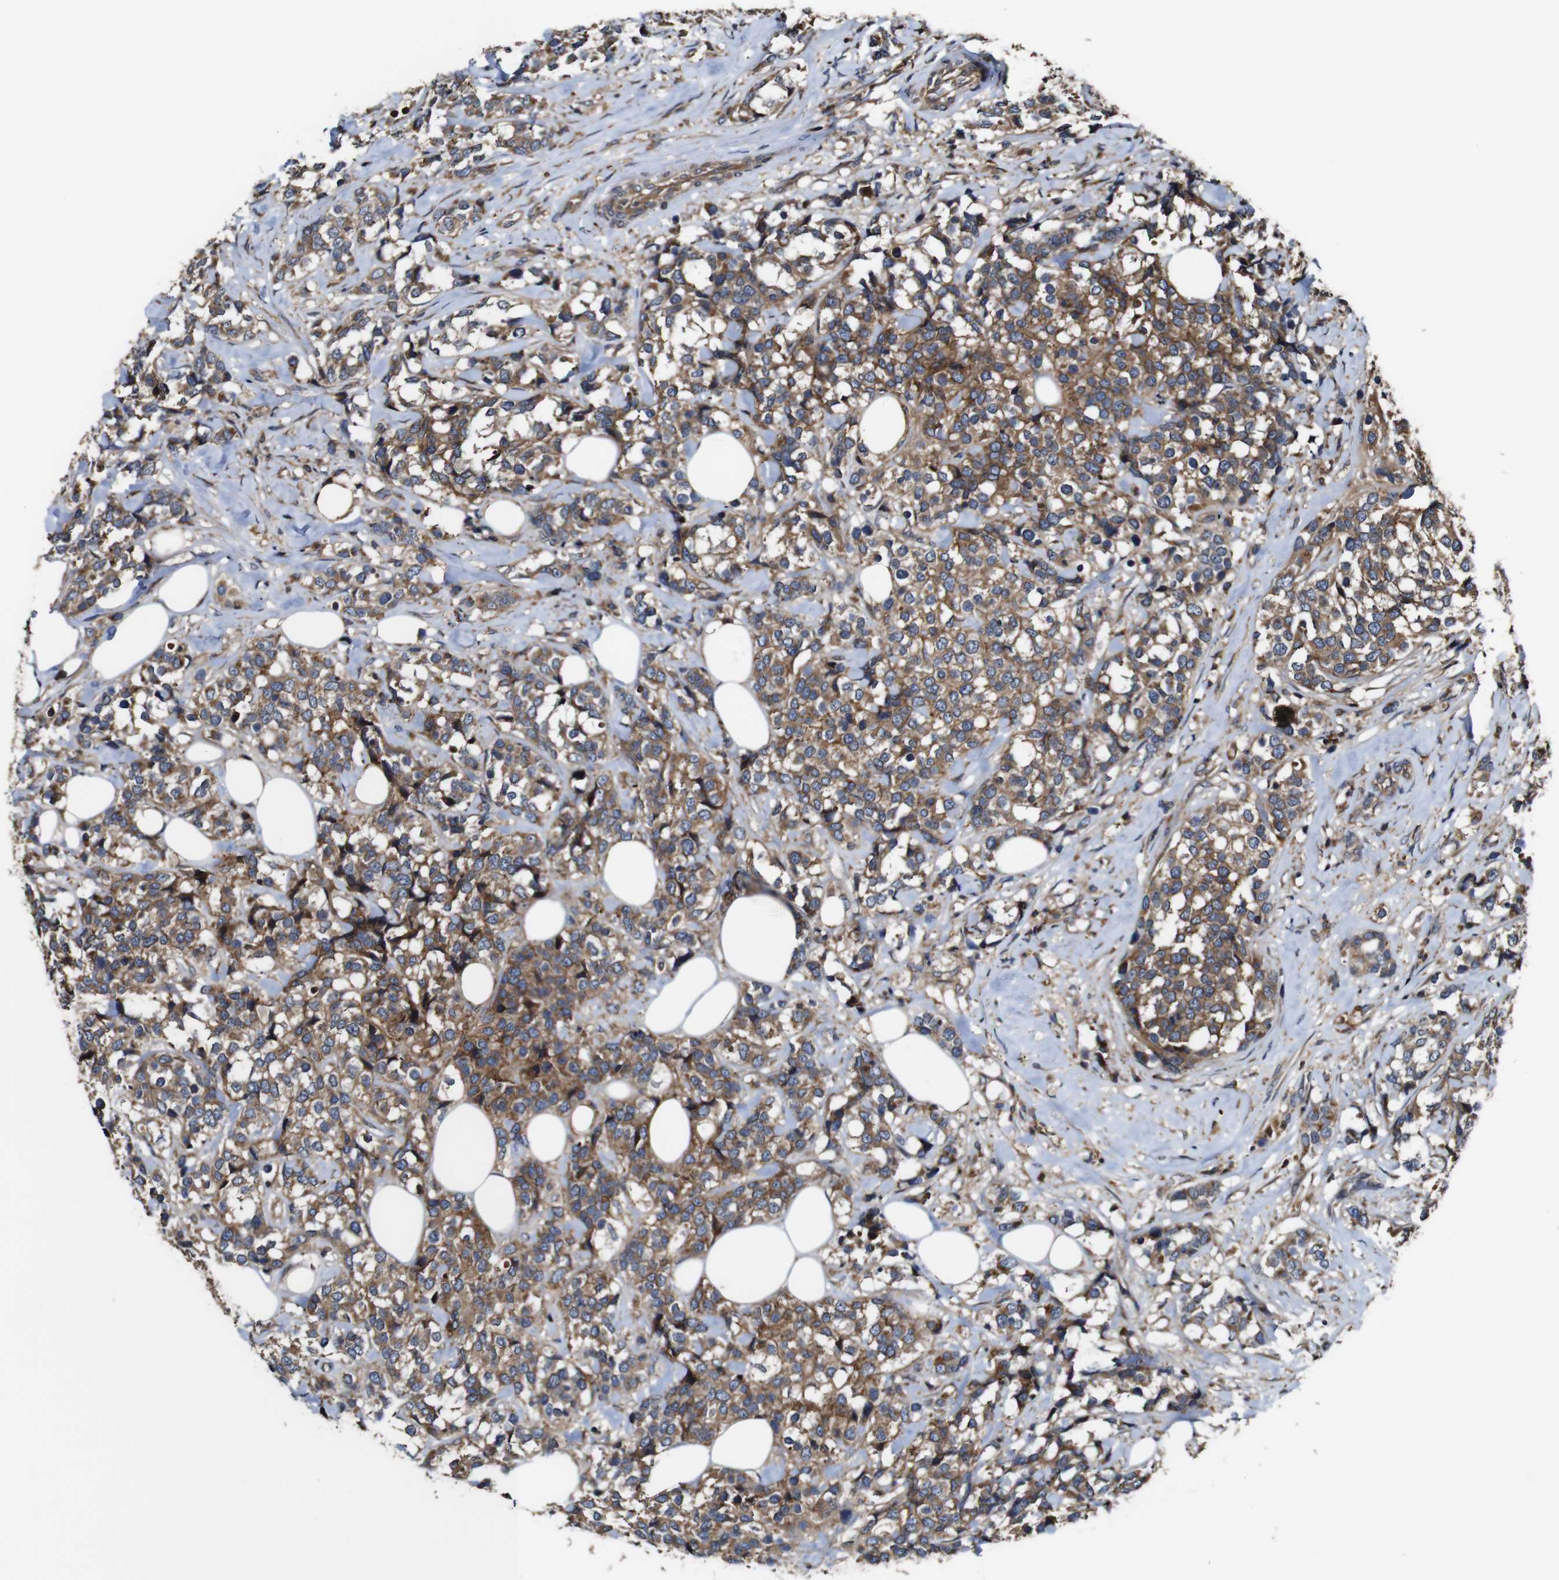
{"staining": {"intensity": "moderate", "quantity": ">75%", "location": "cytoplasmic/membranous"}, "tissue": "breast cancer", "cell_type": "Tumor cells", "image_type": "cancer", "snomed": [{"axis": "morphology", "description": "Lobular carcinoma"}, {"axis": "topography", "description": "Breast"}], "caption": "An image of human breast lobular carcinoma stained for a protein reveals moderate cytoplasmic/membranous brown staining in tumor cells. The staining is performed using DAB brown chromogen to label protein expression. The nuclei are counter-stained blue using hematoxylin.", "gene": "TNIK", "patient": {"sex": "female", "age": 59}}